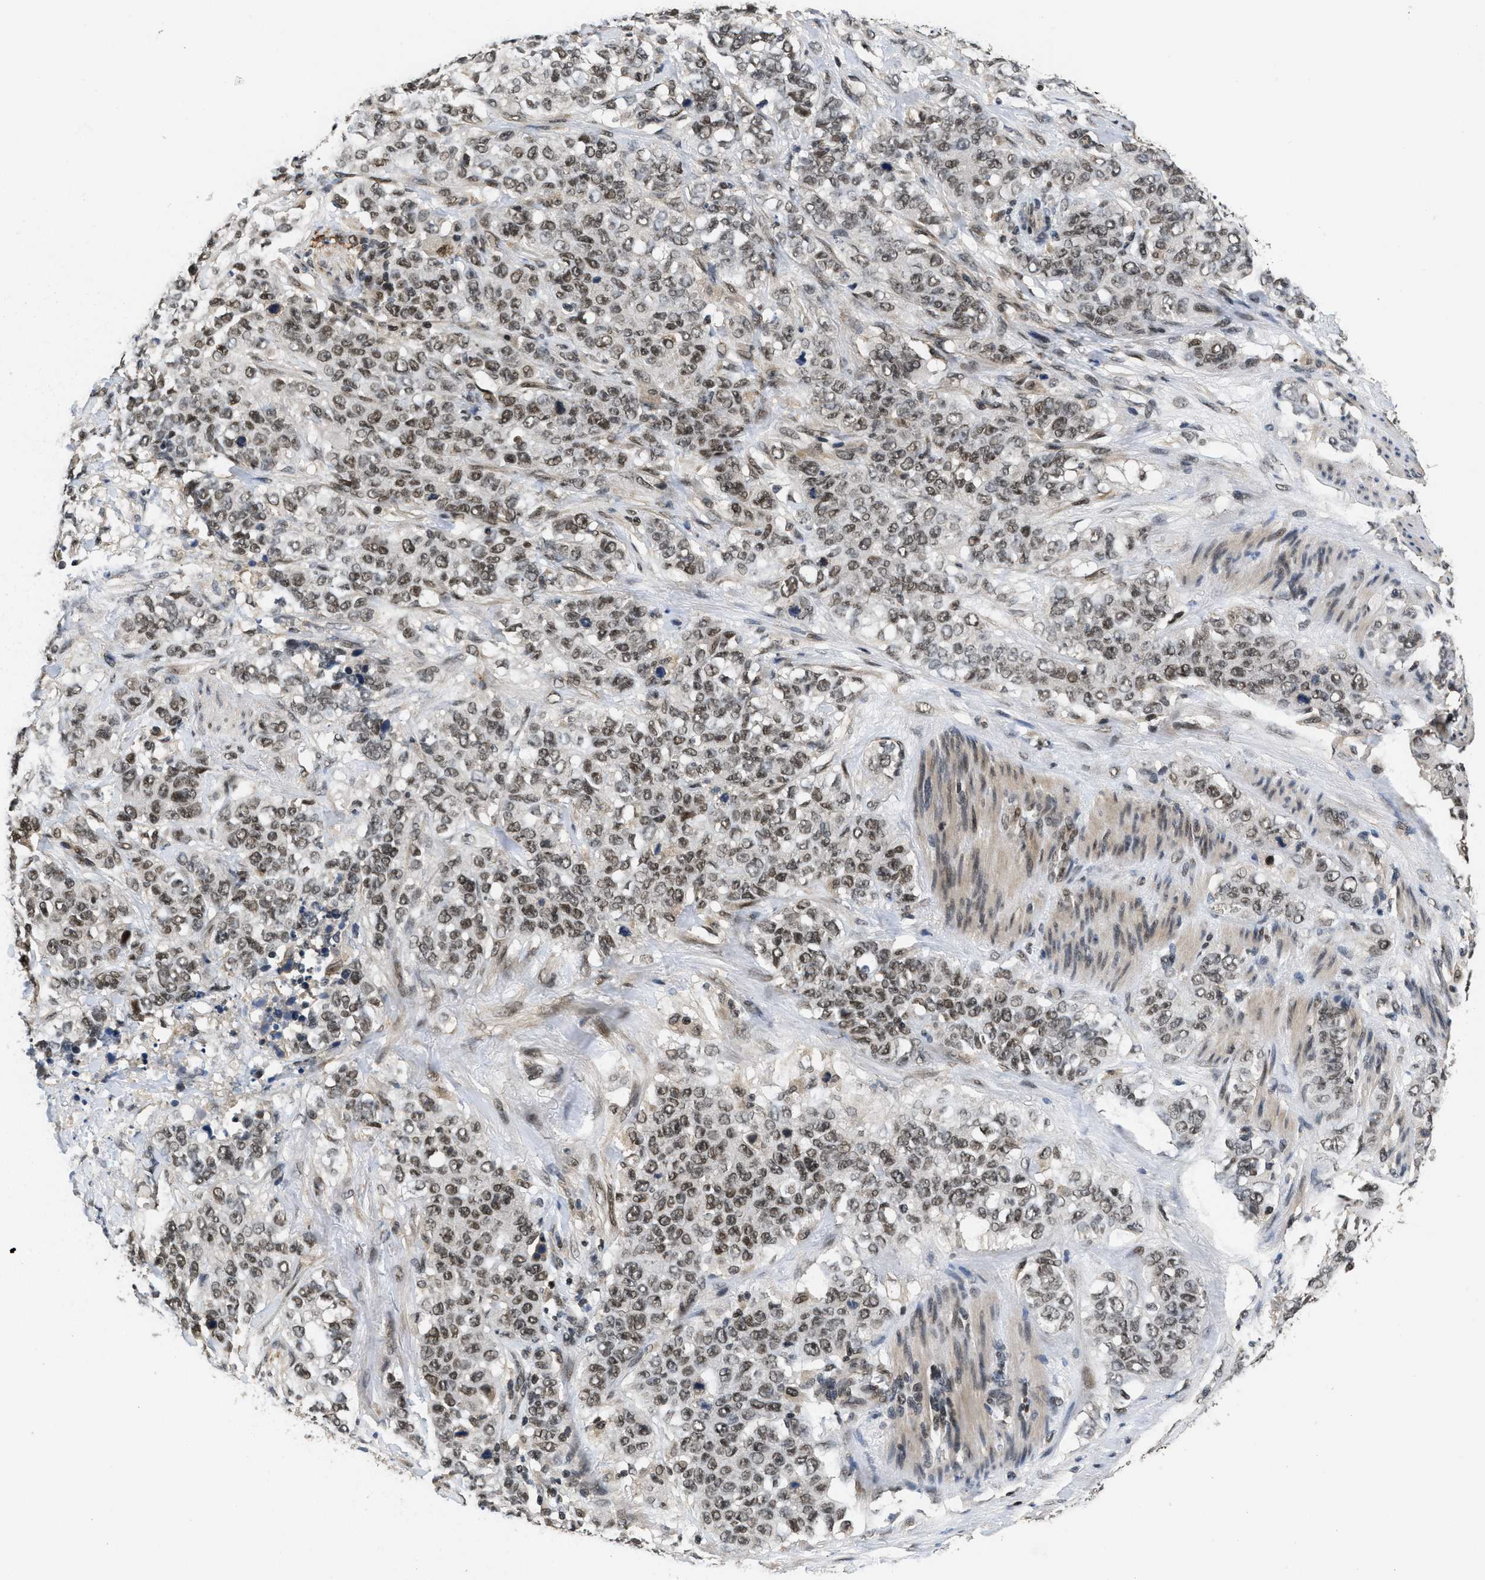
{"staining": {"intensity": "moderate", "quantity": ">75%", "location": "nuclear"}, "tissue": "stomach cancer", "cell_type": "Tumor cells", "image_type": "cancer", "snomed": [{"axis": "morphology", "description": "Adenocarcinoma, NOS"}, {"axis": "topography", "description": "Stomach"}], "caption": "Stomach adenocarcinoma stained with a brown dye exhibits moderate nuclear positive staining in approximately >75% of tumor cells.", "gene": "CUL4B", "patient": {"sex": "male", "age": 48}}